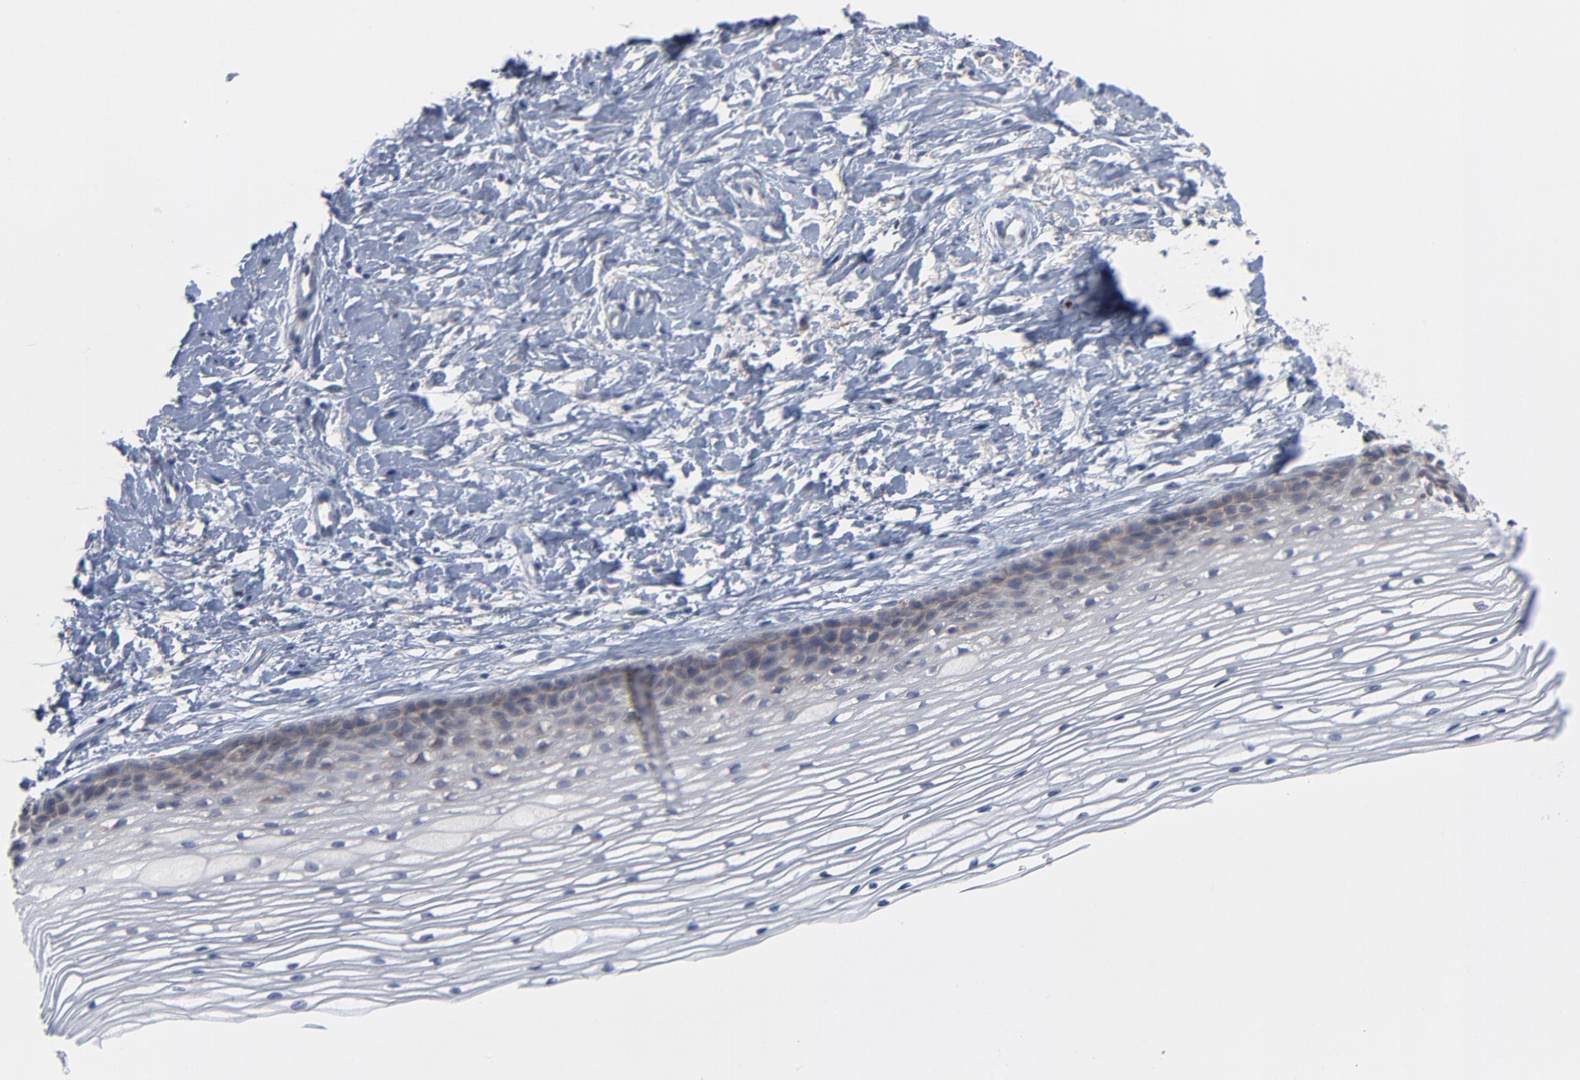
{"staining": {"intensity": "weak", "quantity": ">75%", "location": "cytoplasmic/membranous"}, "tissue": "cervix", "cell_type": "Glandular cells", "image_type": "normal", "snomed": [{"axis": "morphology", "description": "Normal tissue, NOS"}, {"axis": "topography", "description": "Cervix"}], "caption": "The photomicrograph shows a brown stain indicating the presence of a protein in the cytoplasmic/membranous of glandular cells in cervix.", "gene": "KDSR", "patient": {"sex": "female", "age": 77}}